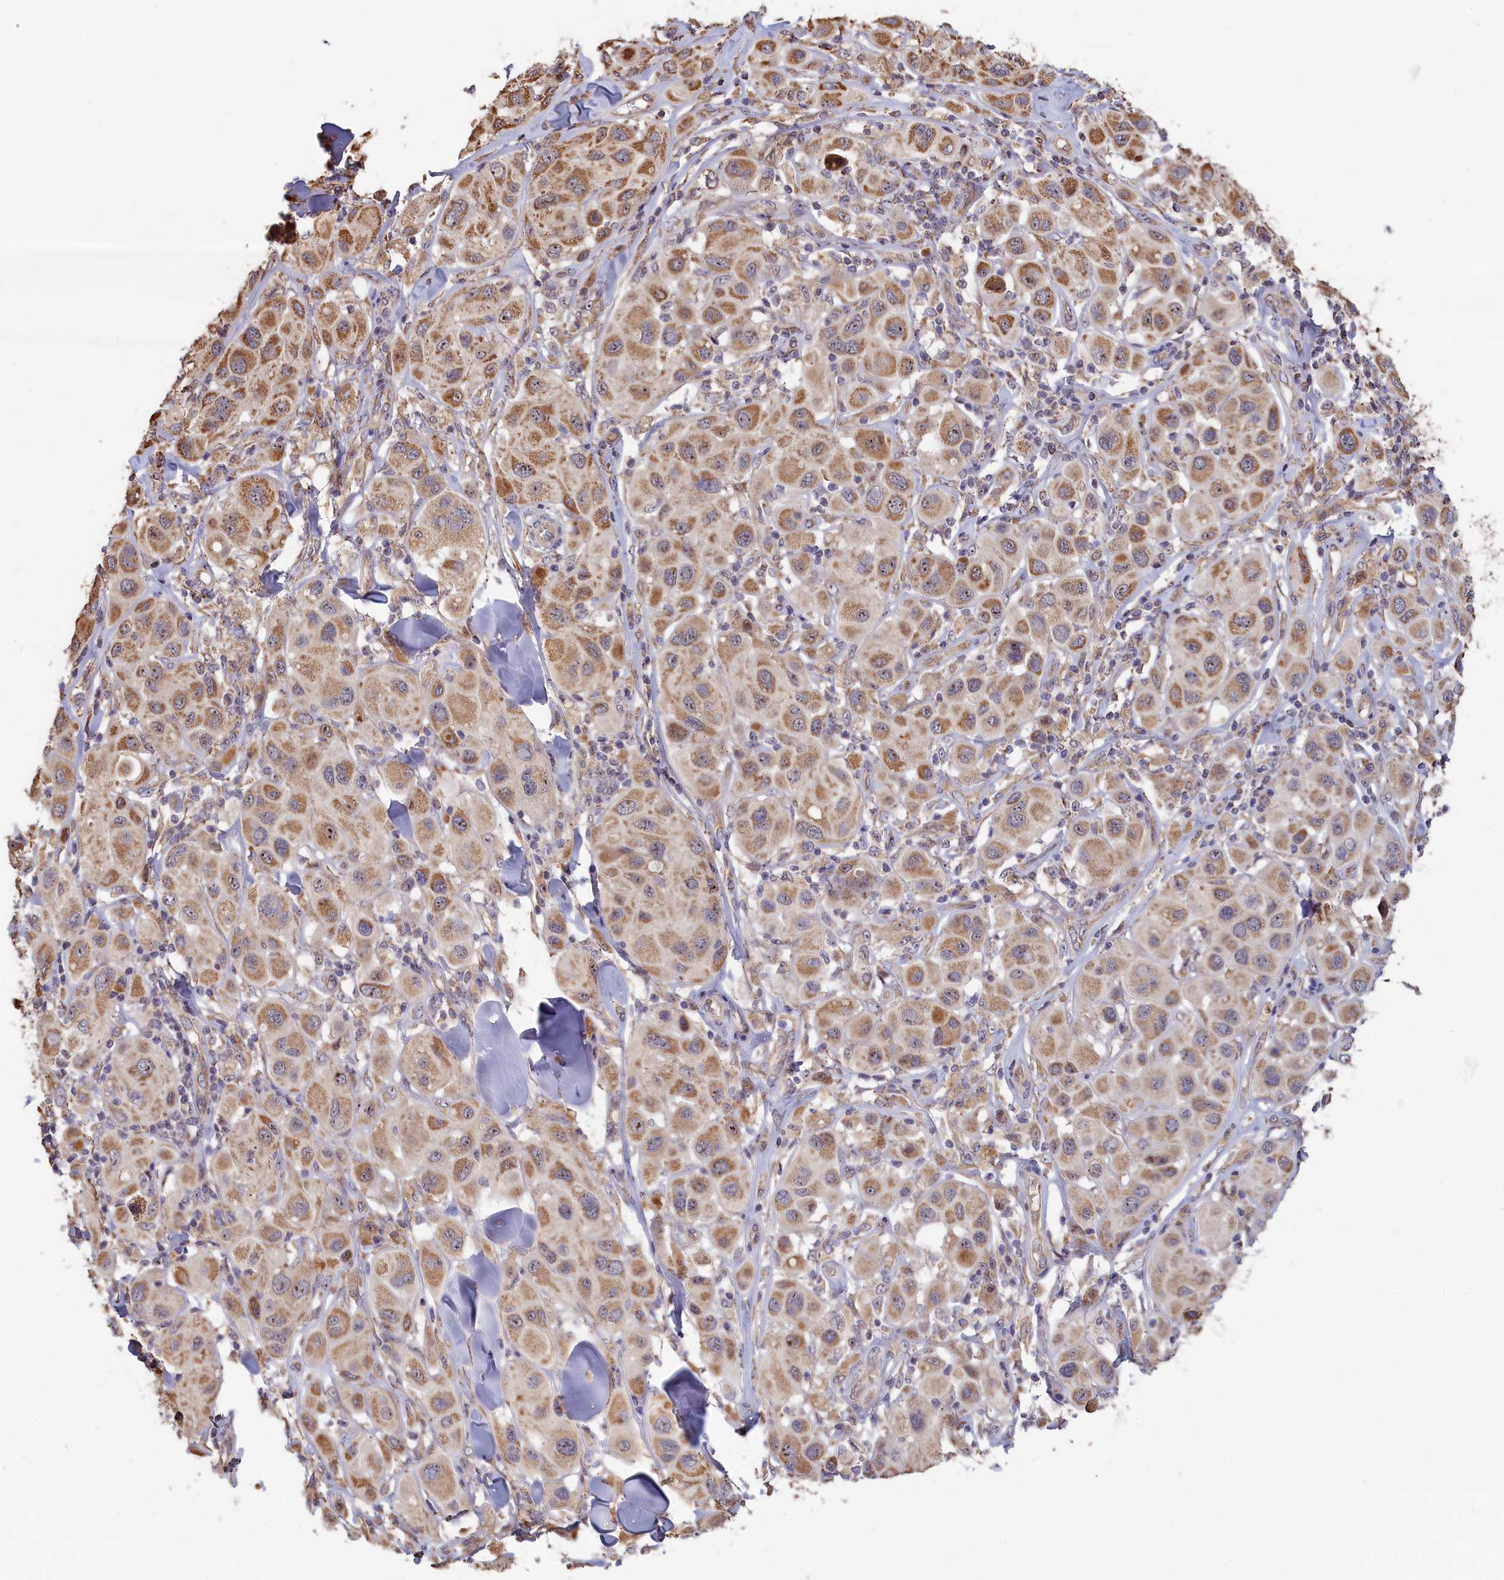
{"staining": {"intensity": "moderate", "quantity": ">75%", "location": "cytoplasmic/membranous"}, "tissue": "melanoma", "cell_type": "Tumor cells", "image_type": "cancer", "snomed": [{"axis": "morphology", "description": "Malignant melanoma, Metastatic site"}, {"axis": "topography", "description": "Skin"}], "caption": "Protein expression analysis of malignant melanoma (metastatic site) reveals moderate cytoplasmic/membranous staining in approximately >75% of tumor cells.", "gene": "ZNF816", "patient": {"sex": "male", "age": 41}}